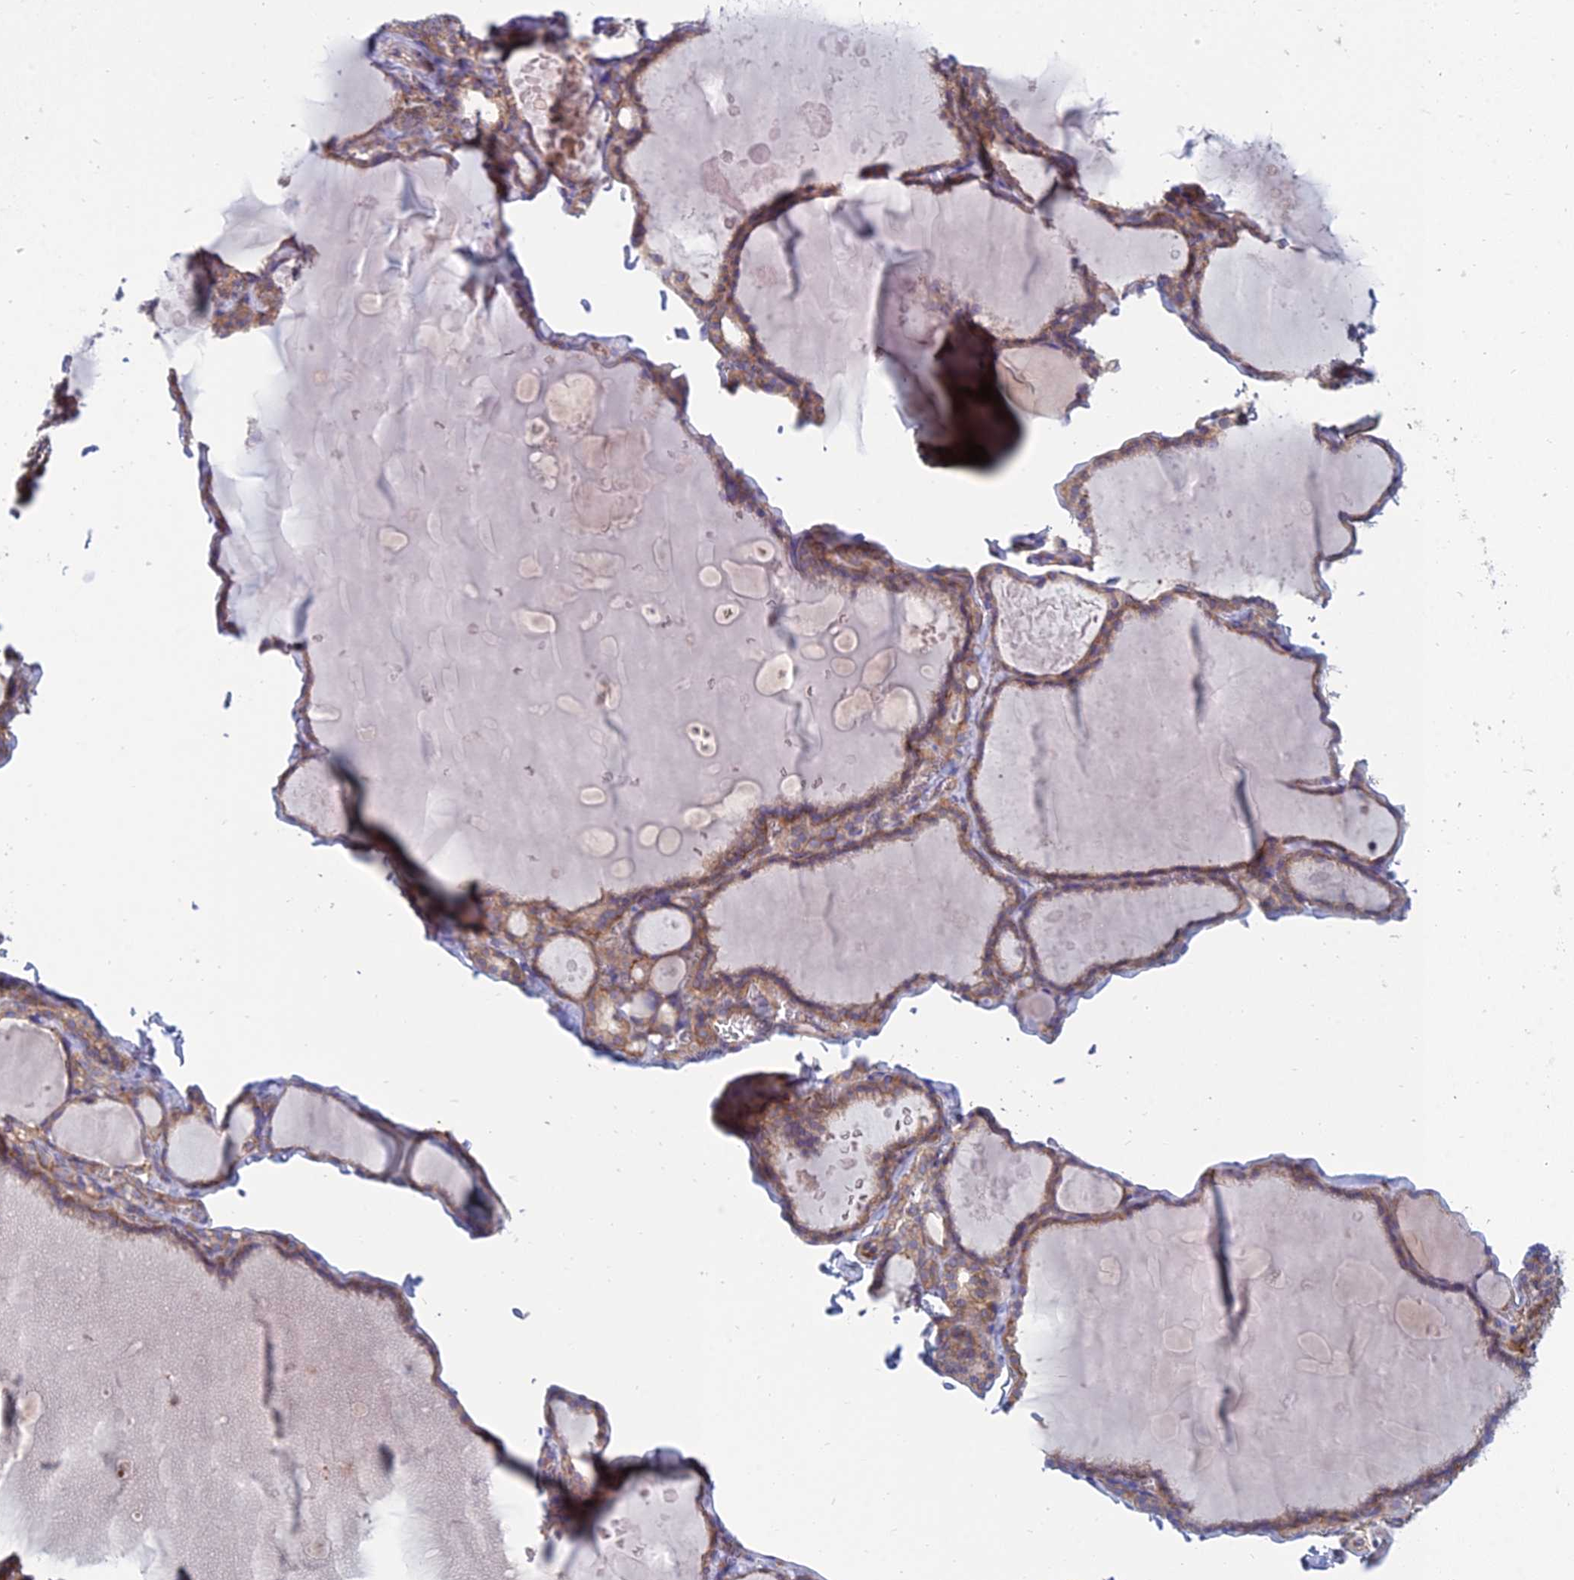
{"staining": {"intensity": "moderate", "quantity": ">75%", "location": "cytoplasmic/membranous"}, "tissue": "thyroid gland", "cell_type": "Glandular cells", "image_type": "normal", "snomed": [{"axis": "morphology", "description": "Normal tissue, NOS"}, {"axis": "topography", "description": "Thyroid gland"}], "caption": "Thyroid gland stained with DAB (3,3'-diaminobenzidine) IHC demonstrates medium levels of moderate cytoplasmic/membranous positivity in approximately >75% of glandular cells. The protein is stained brown, and the nuclei are stained in blue (DAB (3,3'-diaminobenzidine) IHC with brightfield microscopy, high magnification).", "gene": "TXLNA", "patient": {"sex": "male", "age": 56}}